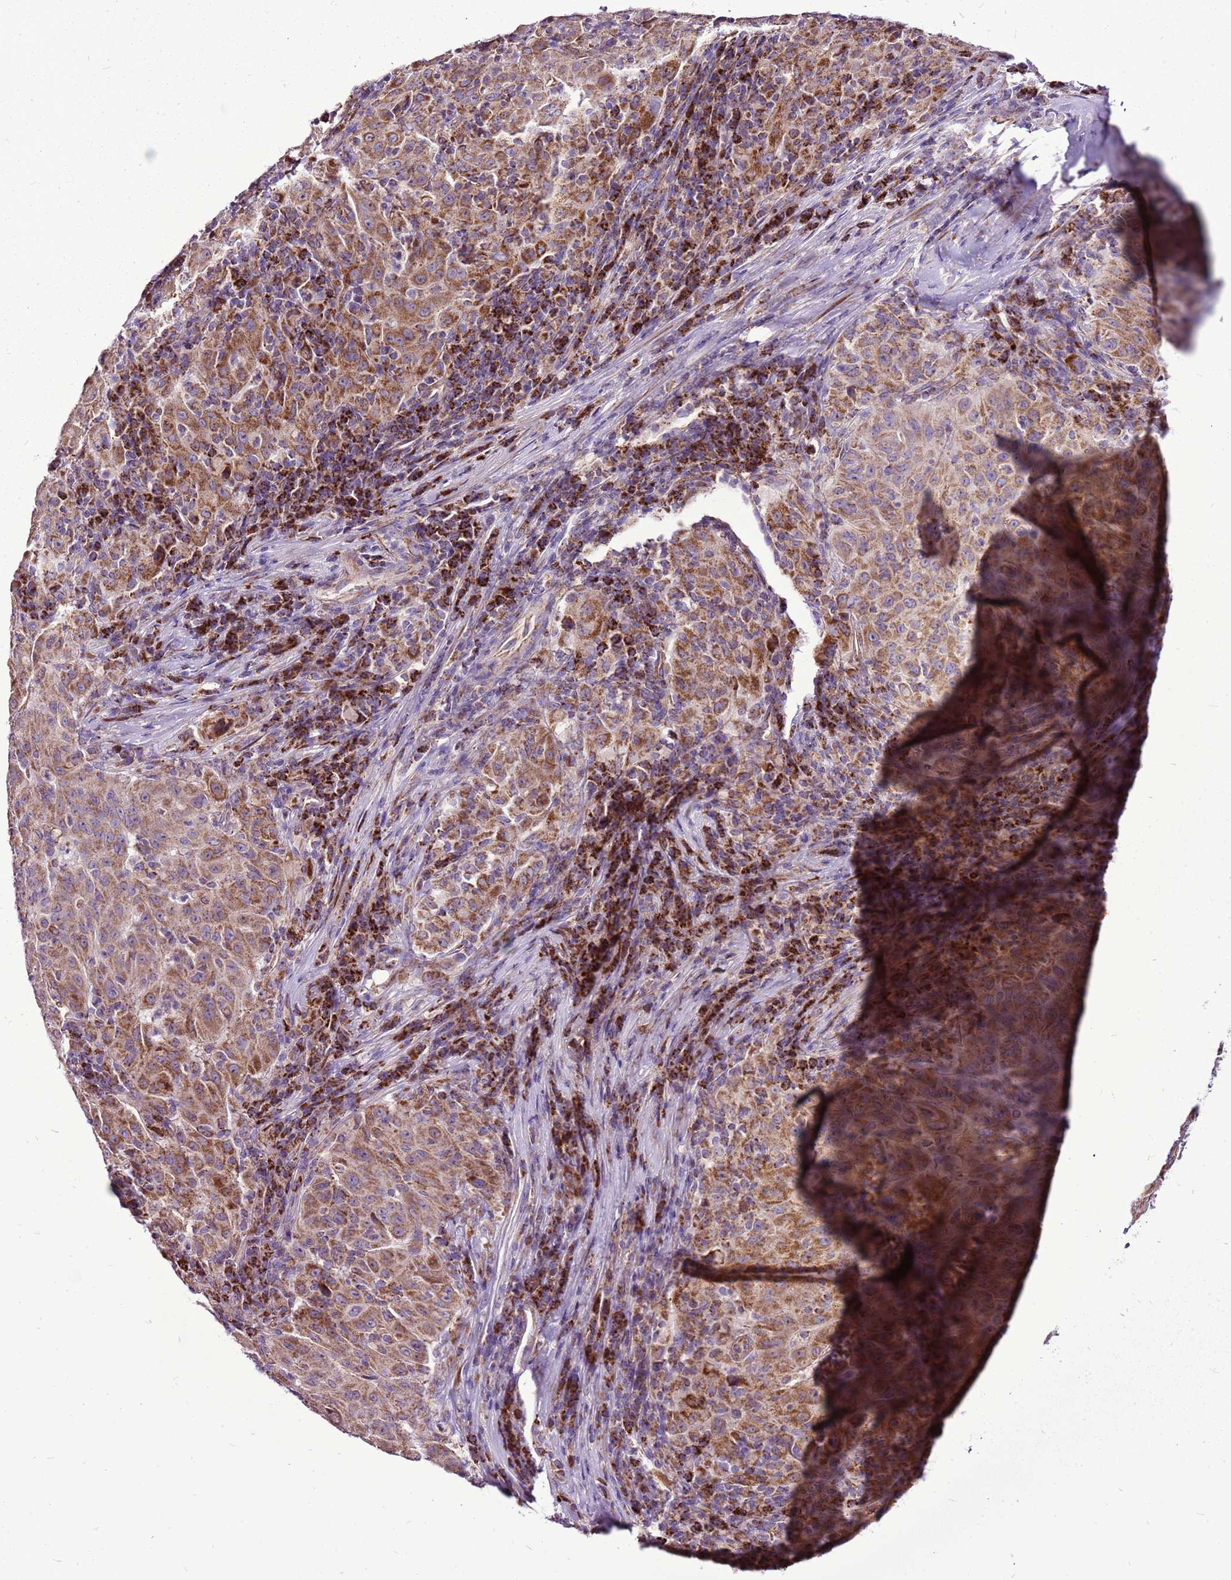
{"staining": {"intensity": "moderate", "quantity": ">75%", "location": "cytoplasmic/membranous"}, "tissue": "pancreatic cancer", "cell_type": "Tumor cells", "image_type": "cancer", "snomed": [{"axis": "morphology", "description": "Adenocarcinoma, NOS"}, {"axis": "topography", "description": "Pancreas"}], "caption": "A high-resolution photomicrograph shows immunohistochemistry (IHC) staining of pancreatic cancer (adenocarcinoma), which exhibits moderate cytoplasmic/membranous positivity in about >75% of tumor cells.", "gene": "GCDH", "patient": {"sex": "male", "age": 63}}